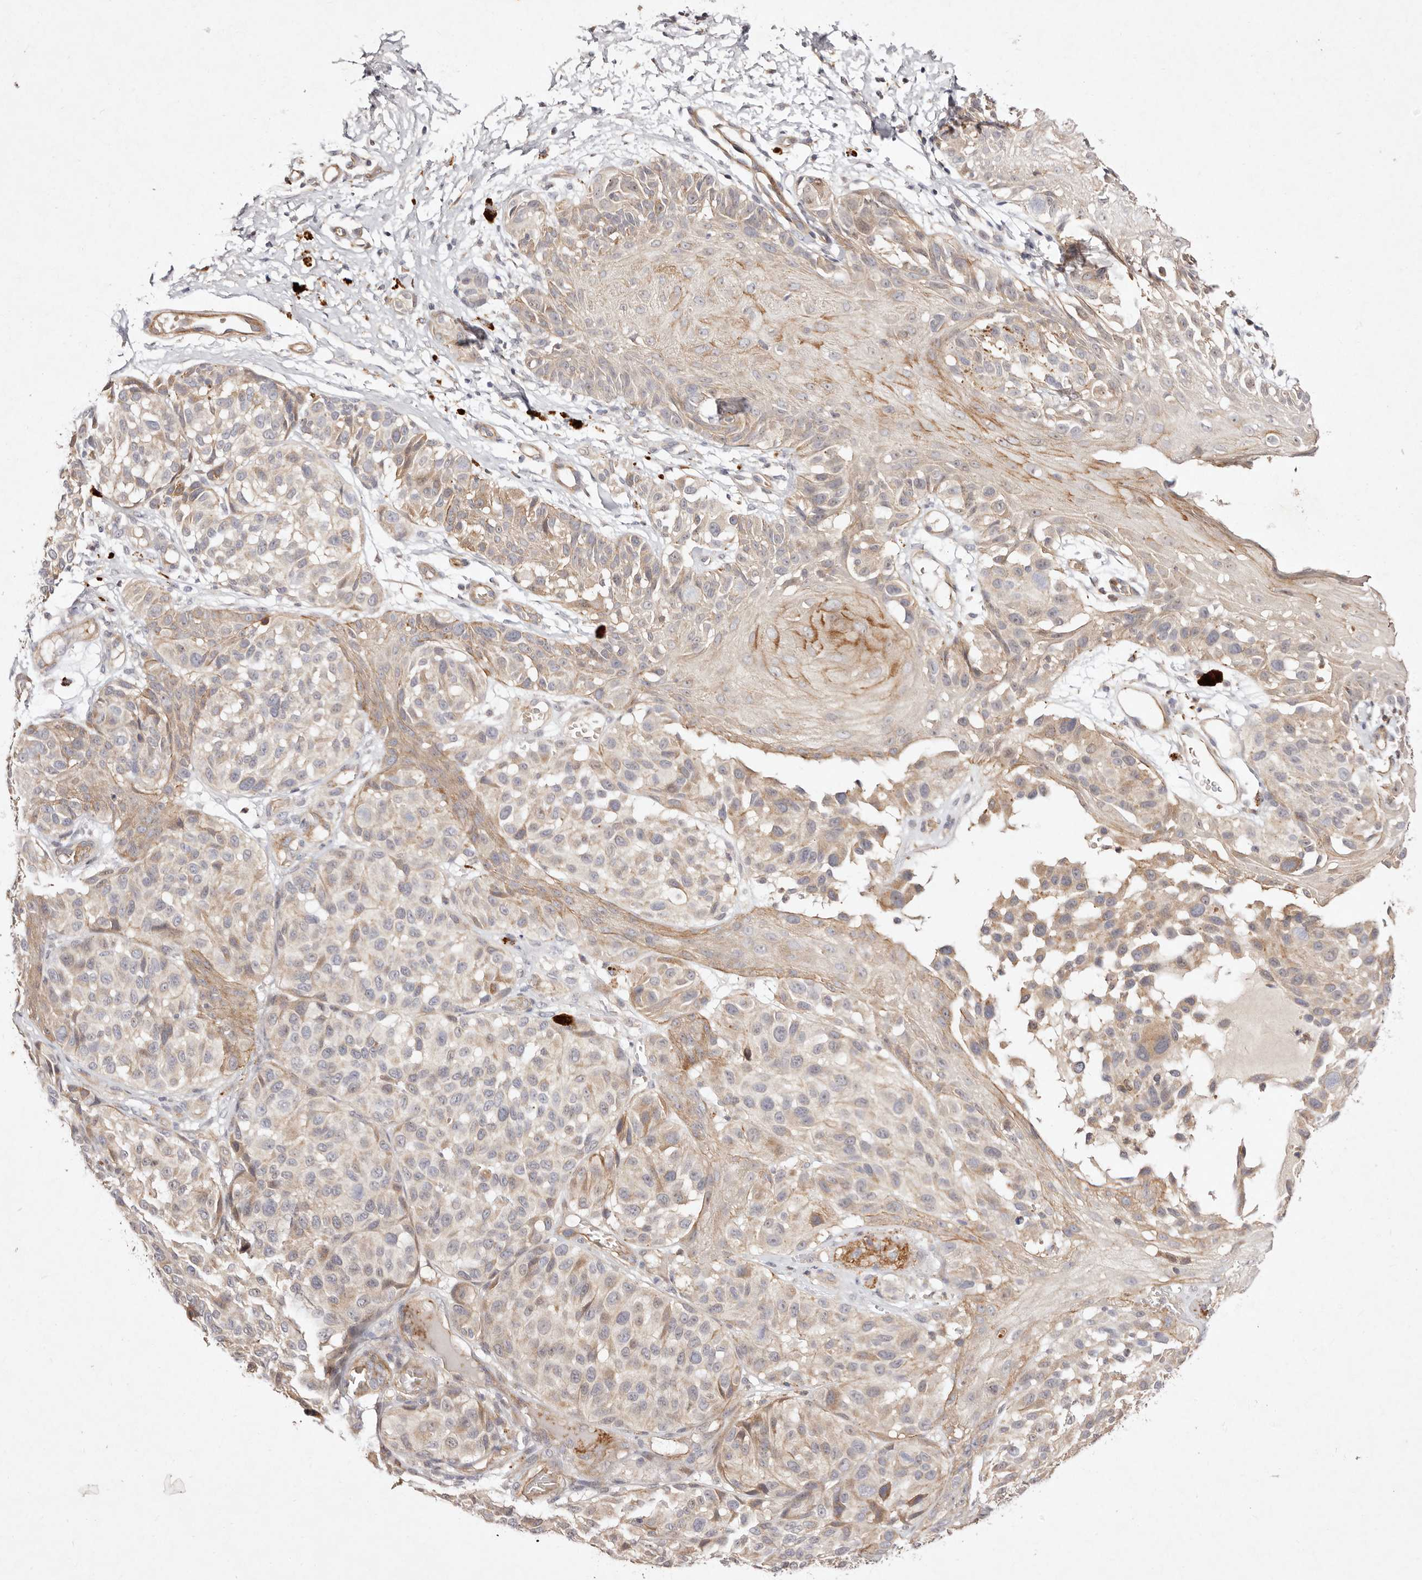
{"staining": {"intensity": "moderate", "quantity": "<25%", "location": "cytoplasmic/membranous"}, "tissue": "melanoma", "cell_type": "Tumor cells", "image_type": "cancer", "snomed": [{"axis": "morphology", "description": "Malignant melanoma, NOS"}, {"axis": "topography", "description": "Skin"}], "caption": "Immunohistochemical staining of human malignant melanoma exhibits moderate cytoplasmic/membranous protein staining in approximately <25% of tumor cells.", "gene": "MTMR11", "patient": {"sex": "male", "age": 83}}